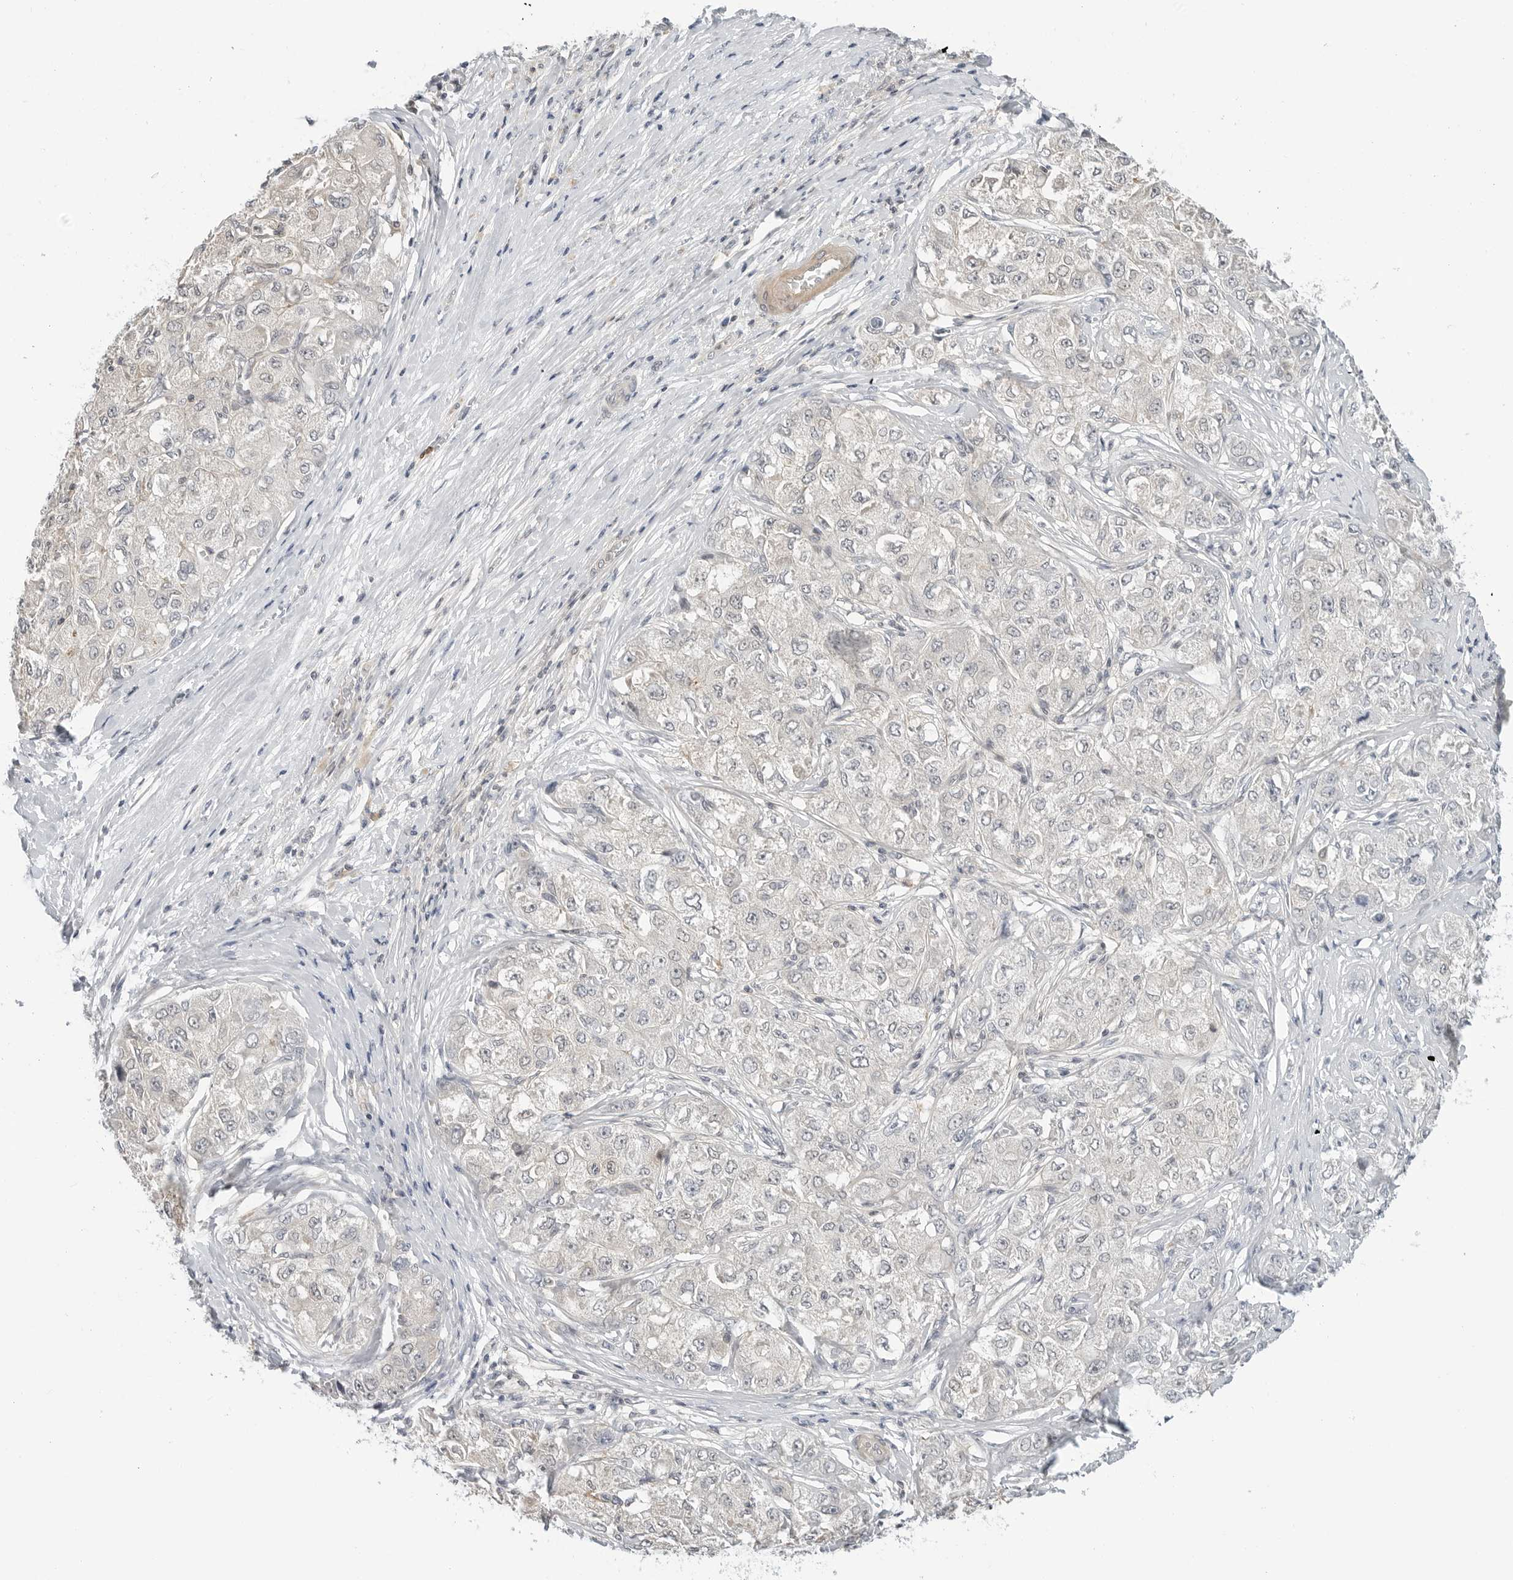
{"staining": {"intensity": "weak", "quantity": "<25%", "location": "cytoplasmic/membranous"}, "tissue": "liver cancer", "cell_type": "Tumor cells", "image_type": "cancer", "snomed": [{"axis": "morphology", "description": "Carcinoma, Hepatocellular, NOS"}, {"axis": "topography", "description": "Liver"}], "caption": "Hepatocellular carcinoma (liver) stained for a protein using immunohistochemistry reveals no staining tumor cells.", "gene": "STXBP3", "patient": {"sex": "male", "age": 80}}